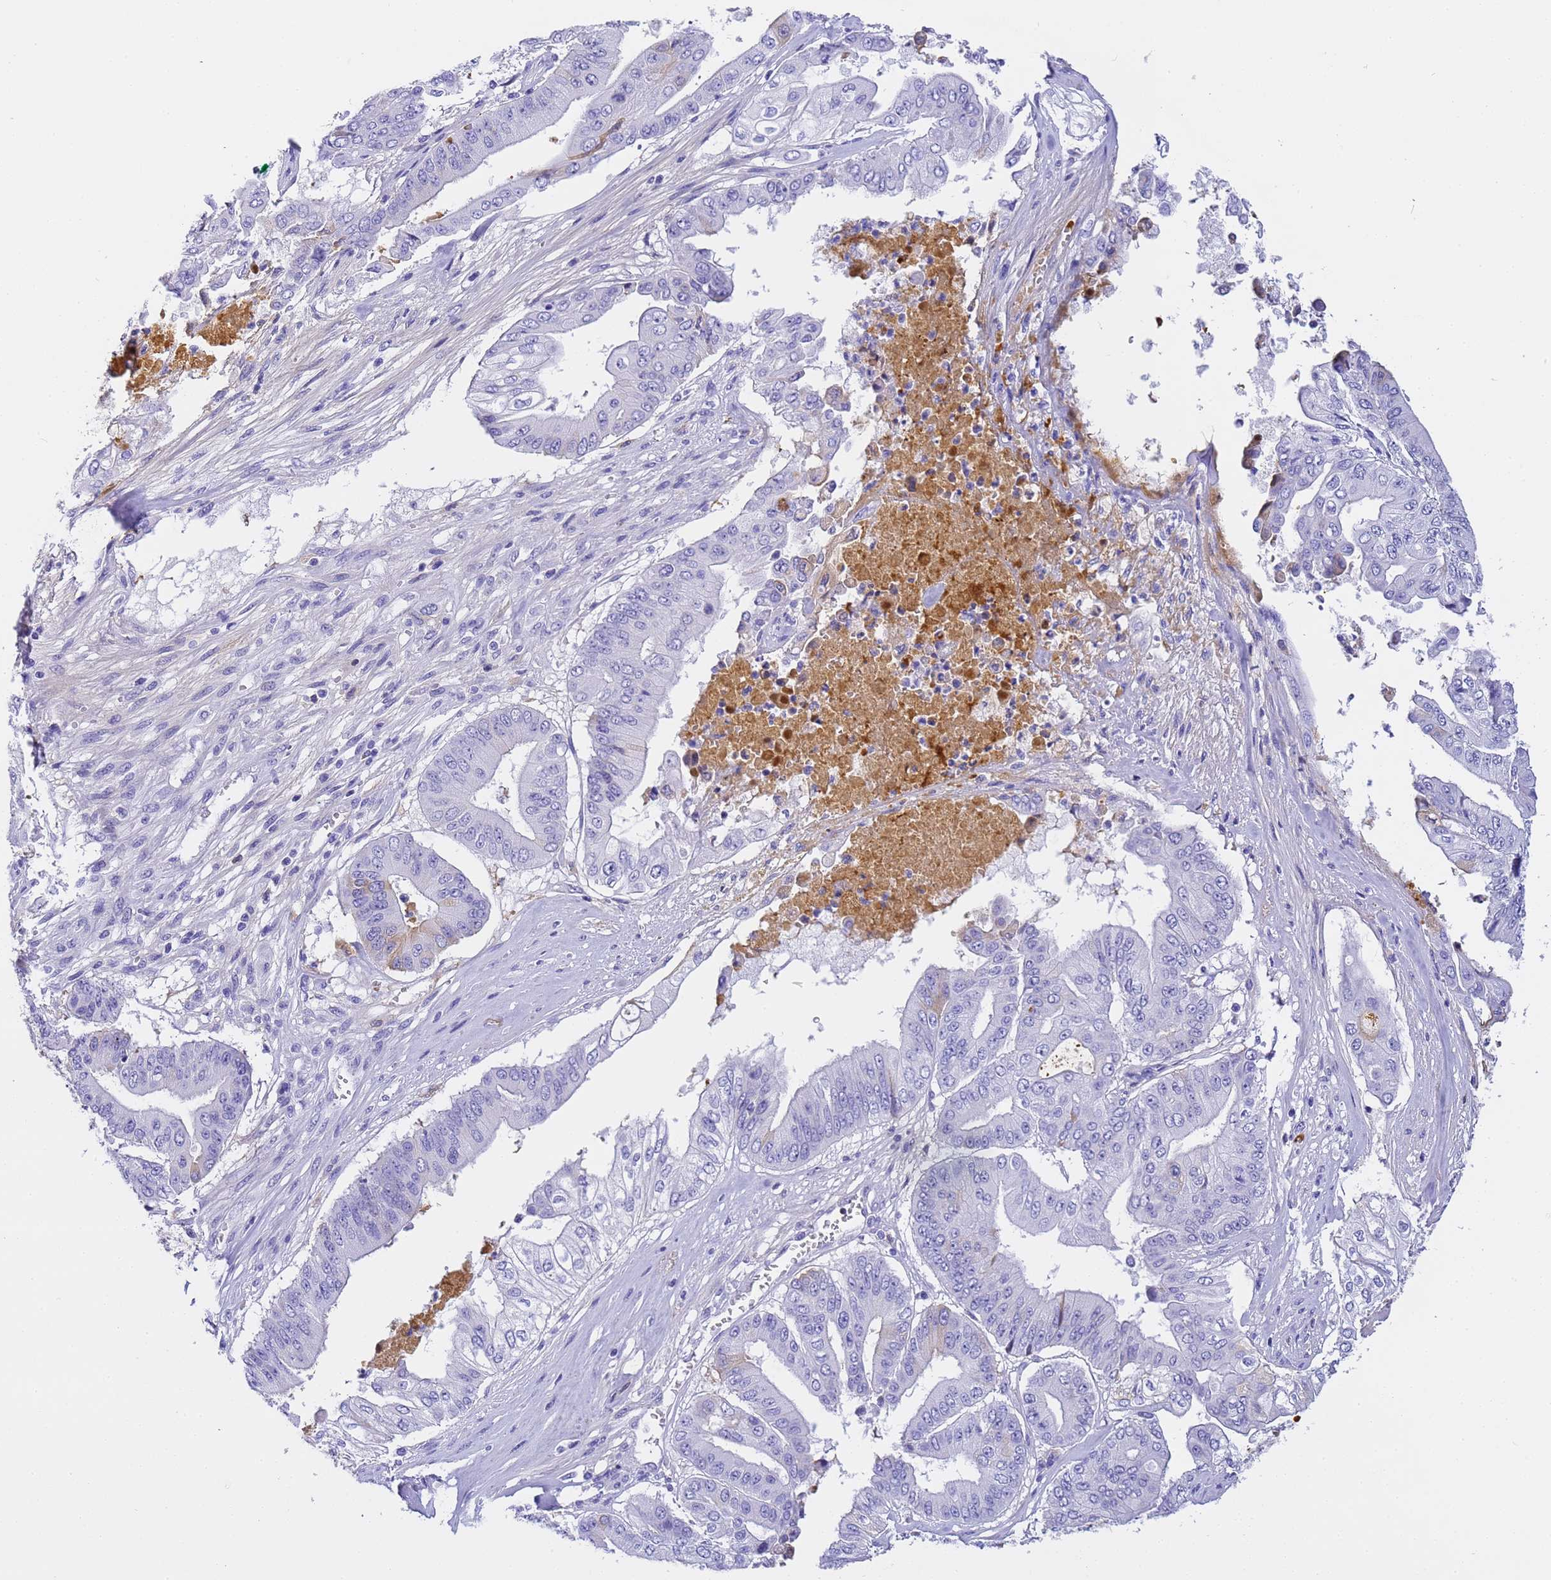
{"staining": {"intensity": "moderate", "quantity": "<25%", "location": "cytoplasmic/membranous"}, "tissue": "pancreatic cancer", "cell_type": "Tumor cells", "image_type": "cancer", "snomed": [{"axis": "morphology", "description": "Adenocarcinoma, NOS"}, {"axis": "topography", "description": "Pancreas"}], "caption": "Immunohistochemistry (IHC) image of neoplastic tissue: human pancreatic cancer (adenocarcinoma) stained using immunohistochemistry (IHC) demonstrates low levels of moderate protein expression localized specifically in the cytoplasmic/membranous of tumor cells, appearing as a cytoplasmic/membranous brown color.", "gene": "CFHR2", "patient": {"sex": "female", "age": 77}}